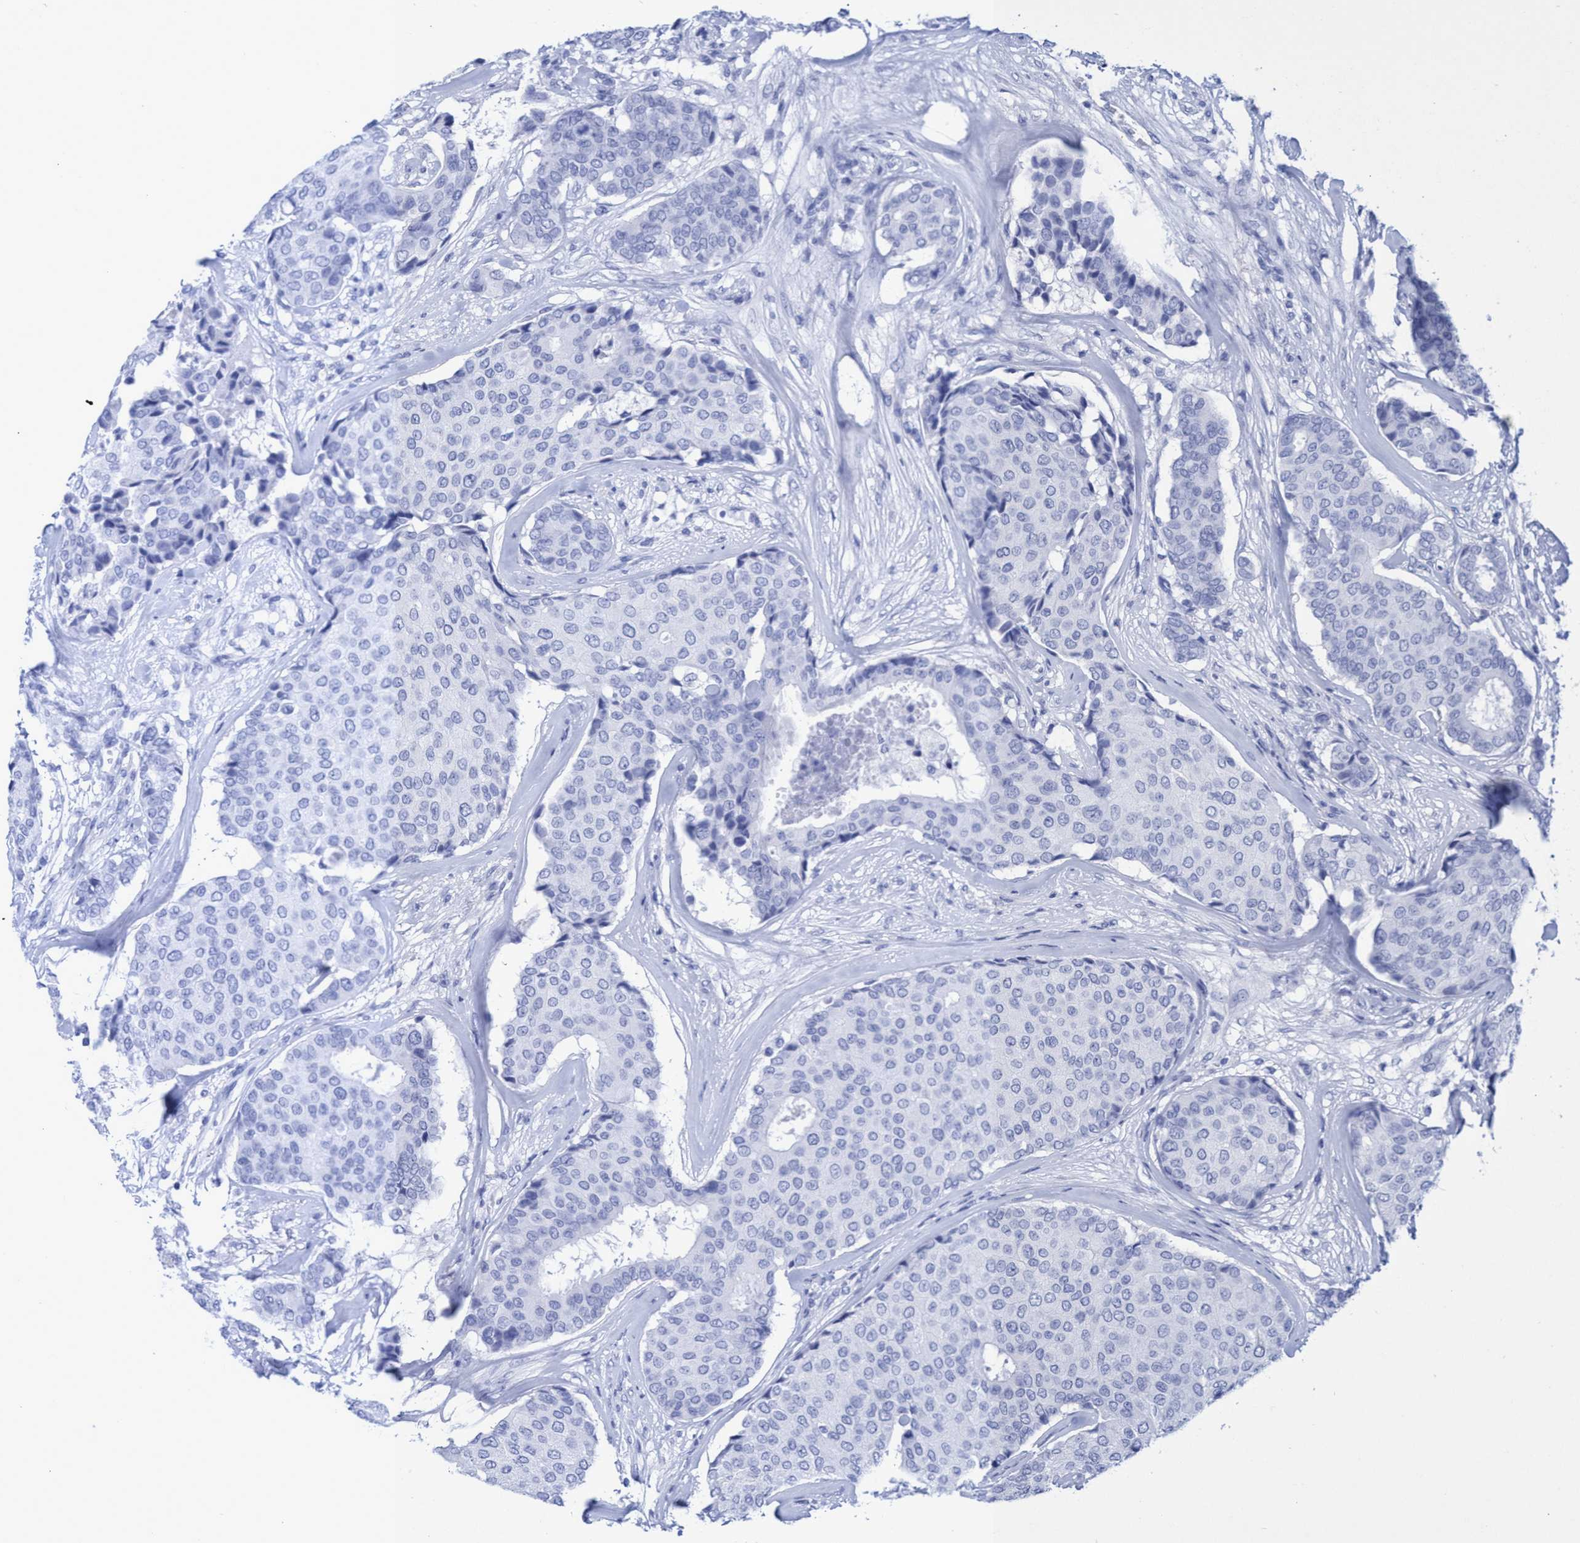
{"staining": {"intensity": "negative", "quantity": "none", "location": "none"}, "tissue": "breast cancer", "cell_type": "Tumor cells", "image_type": "cancer", "snomed": [{"axis": "morphology", "description": "Duct carcinoma"}, {"axis": "topography", "description": "Breast"}], "caption": "This histopathology image is of breast cancer (invasive ductal carcinoma) stained with immunohistochemistry to label a protein in brown with the nuclei are counter-stained blue. There is no positivity in tumor cells. (DAB (3,3'-diaminobenzidine) IHC, high magnification).", "gene": "INSL6", "patient": {"sex": "female", "age": 75}}